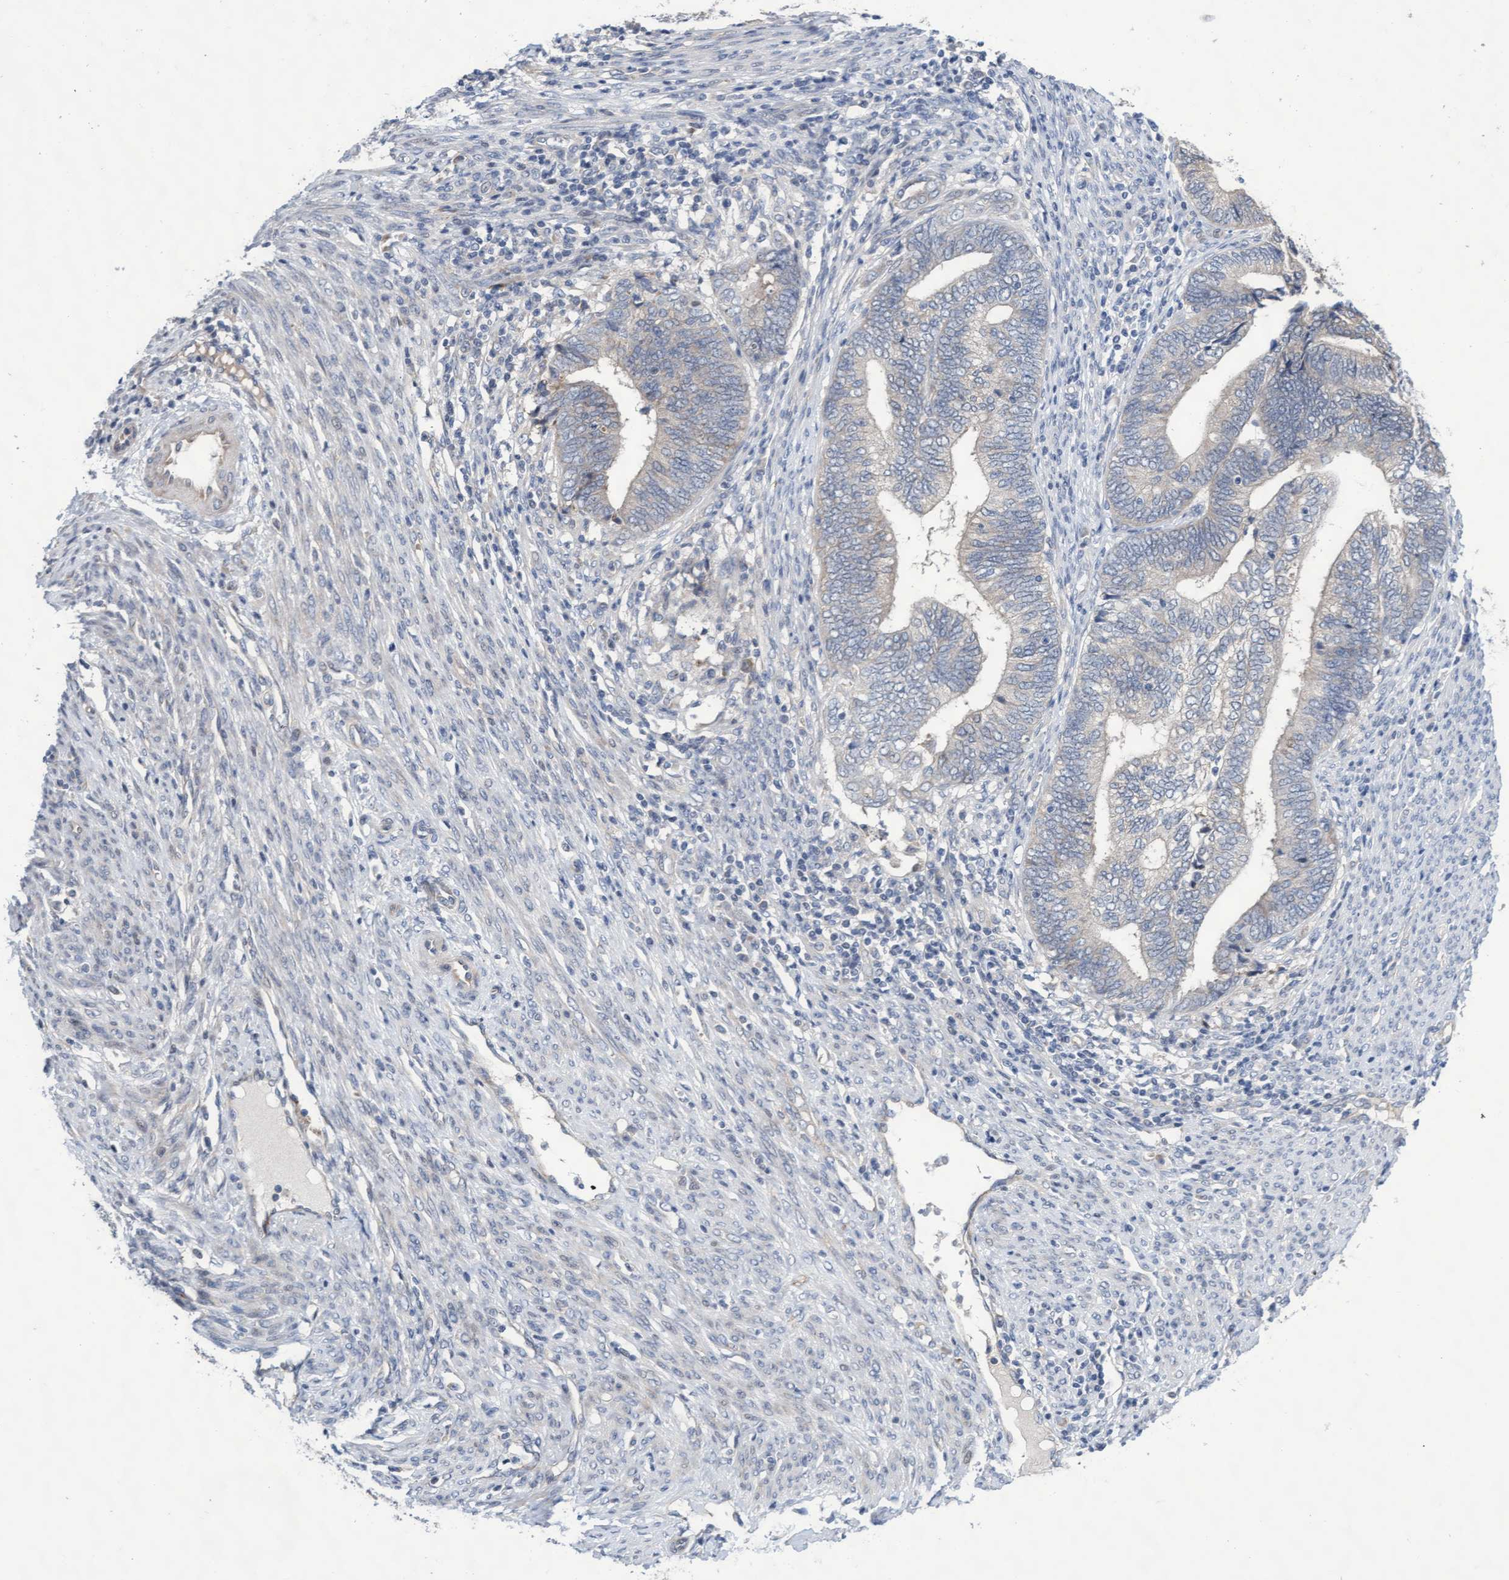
{"staining": {"intensity": "negative", "quantity": "none", "location": "none"}, "tissue": "endometrial cancer", "cell_type": "Tumor cells", "image_type": "cancer", "snomed": [{"axis": "morphology", "description": "Adenocarcinoma, NOS"}, {"axis": "topography", "description": "Uterus"}, {"axis": "topography", "description": "Endometrium"}], "caption": "Immunohistochemistry (IHC) image of endometrial adenocarcinoma stained for a protein (brown), which reveals no expression in tumor cells. (Brightfield microscopy of DAB immunohistochemistry (IHC) at high magnification).", "gene": "ABCF2", "patient": {"sex": "female", "age": 70}}